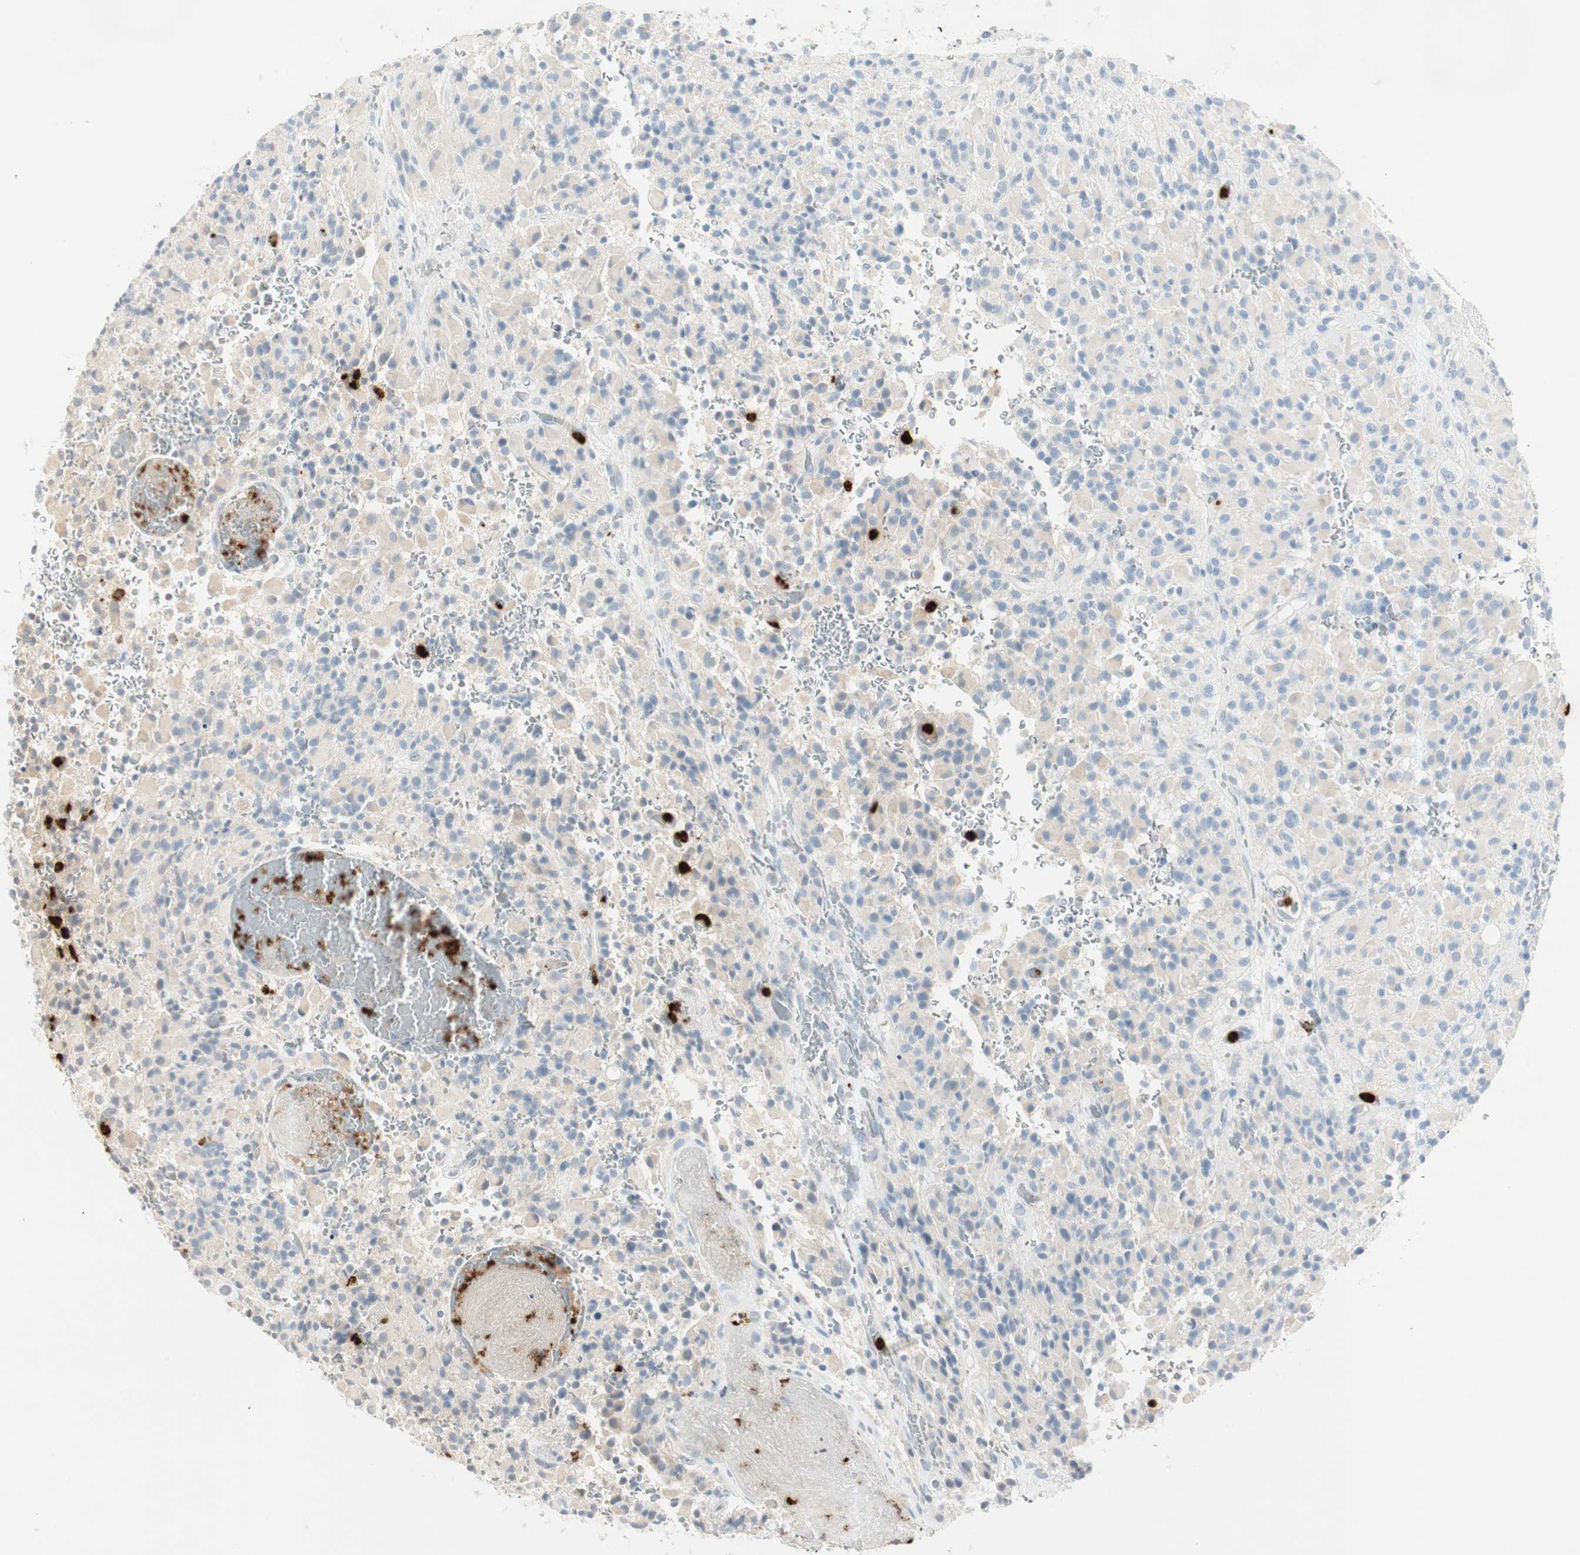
{"staining": {"intensity": "negative", "quantity": "none", "location": "none"}, "tissue": "glioma", "cell_type": "Tumor cells", "image_type": "cancer", "snomed": [{"axis": "morphology", "description": "Glioma, malignant, High grade"}, {"axis": "topography", "description": "Brain"}], "caption": "High magnification brightfield microscopy of glioma stained with DAB (brown) and counterstained with hematoxylin (blue): tumor cells show no significant expression.", "gene": "PRTN3", "patient": {"sex": "male", "age": 71}}